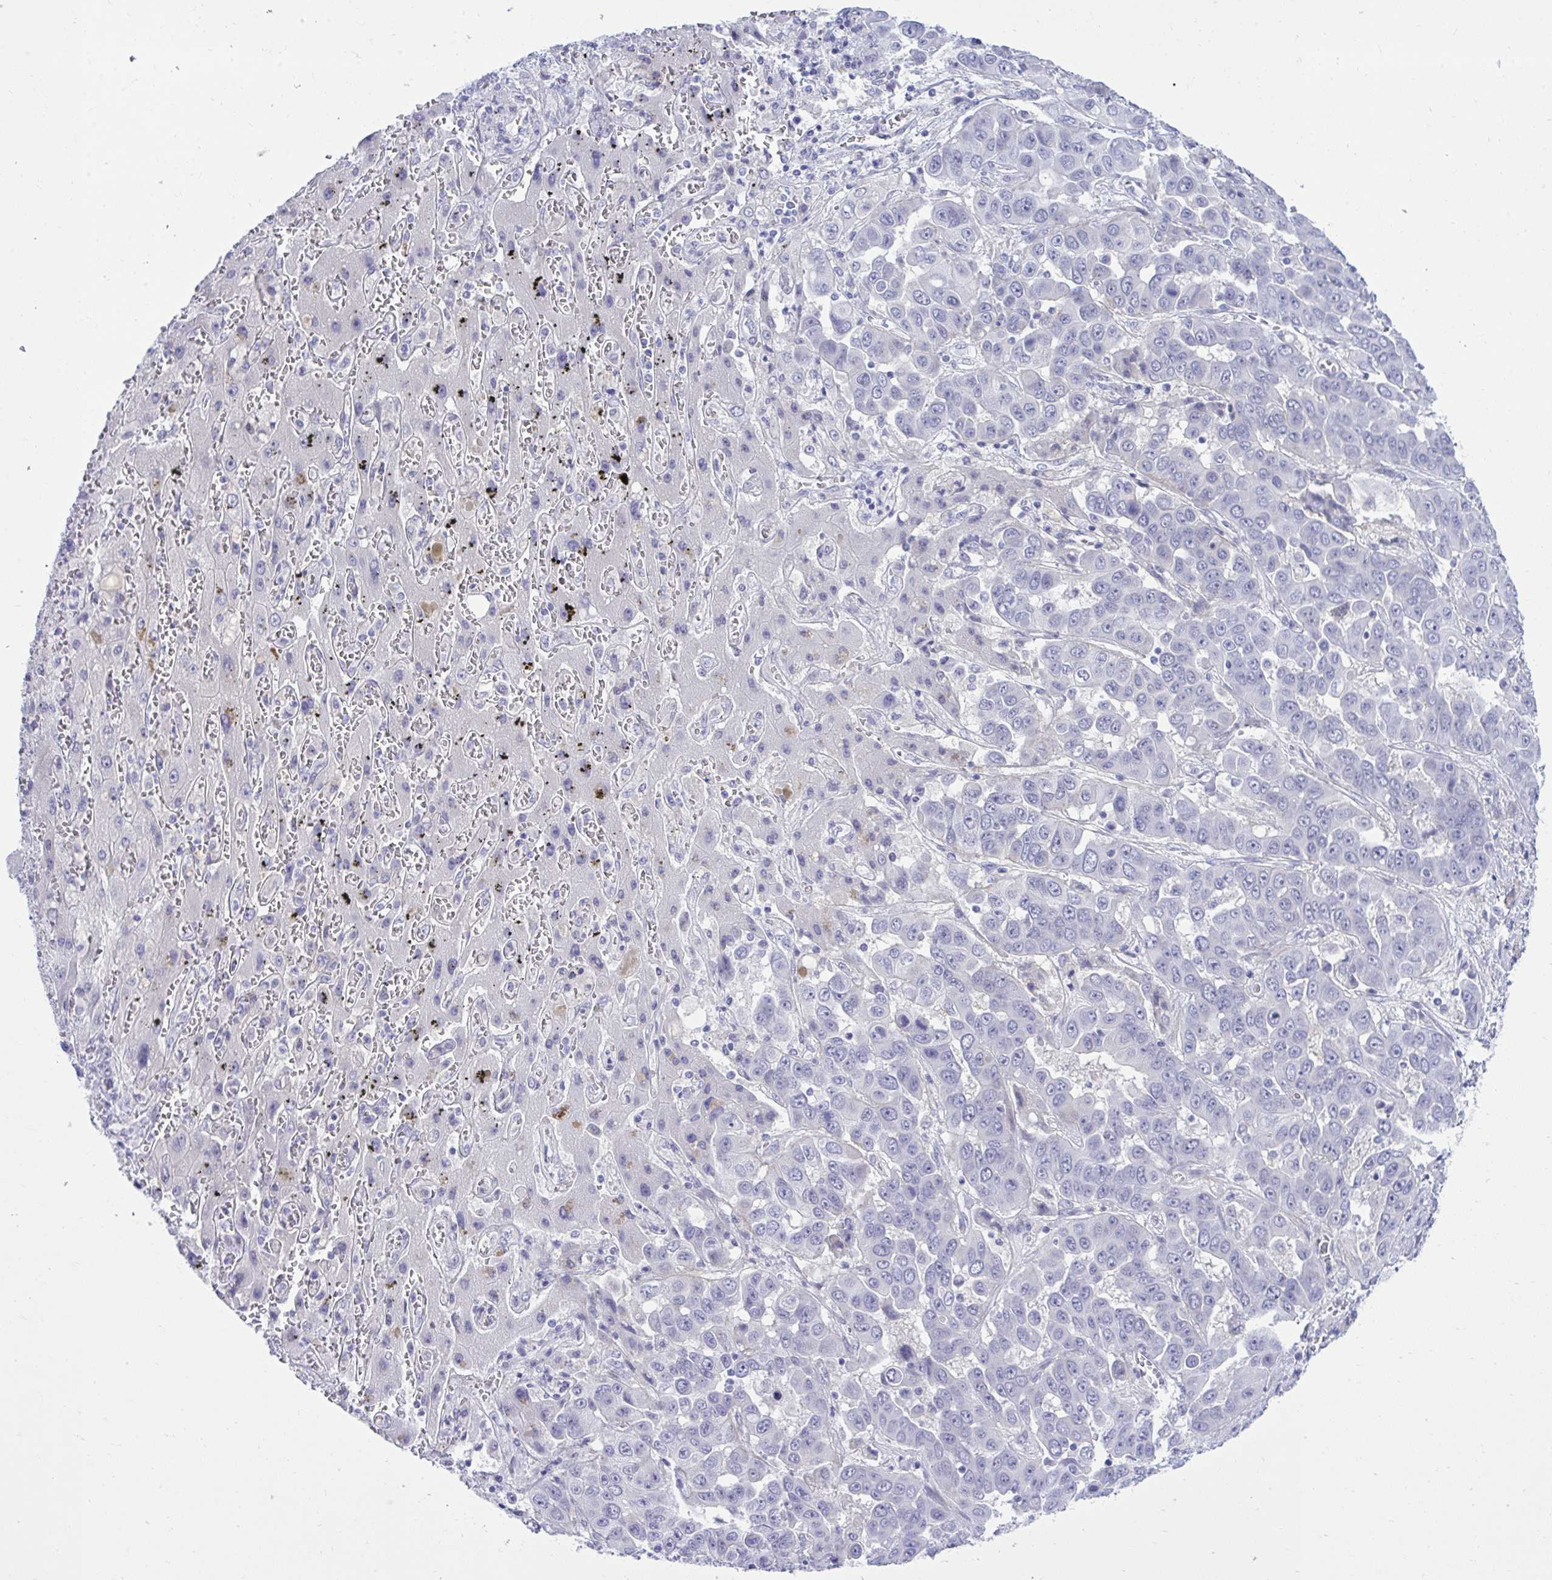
{"staining": {"intensity": "negative", "quantity": "none", "location": "none"}, "tissue": "liver cancer", "cell_type": "Tumor cells", "image_type": "cancer", "snomed": [{"axis": "morphology", "description": "Cholangiocarcinoma"}, {"axis": "topography", "description": "Liver"}], "caption": "Human liver cholangiocarcinoma stained for a protein using immunohistochemistry reveals no staining in tumor cells.", "gene": "MED9", "patient": {"sex": "female", "age": 52}}